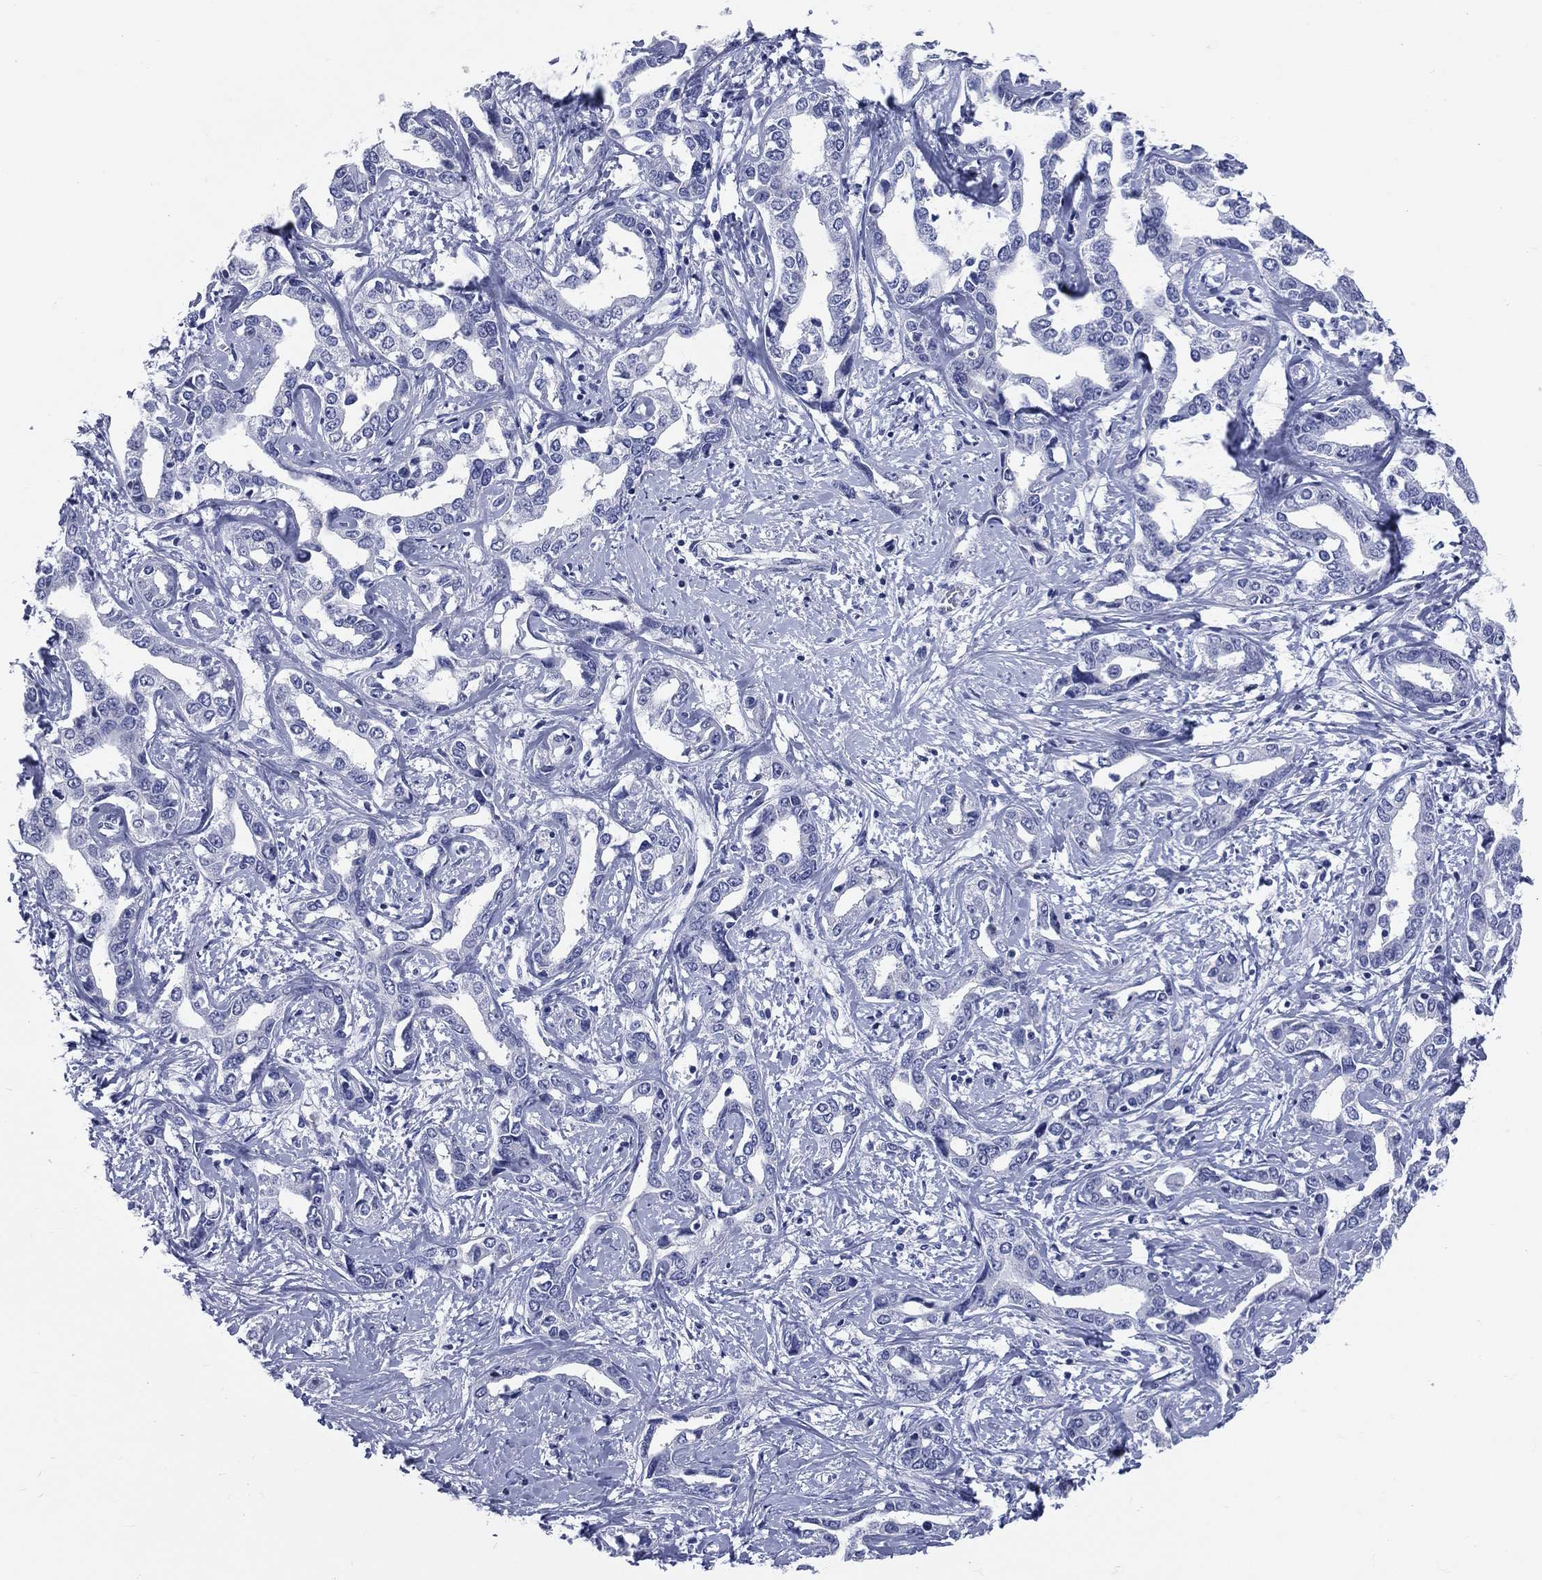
{"staining": {"intensity": "negative", "quantity": "none", "location": "none"}, "tissue": "liver cancer", "cell_type": "Tumor cells", "image_type": "cancer", "snomed": [{"axis": "morphology", "description": "Cholangiocarcinoma"}, {"axis": "topography", "description": "Liver"}], "caption": "This is an immunohistochemistry micrograph of human cholangiocarcinoma (liver). There is no positivity in tumor cells.", "gene": "CYLC1", "patient": {"sex": "male", "age": 59}}